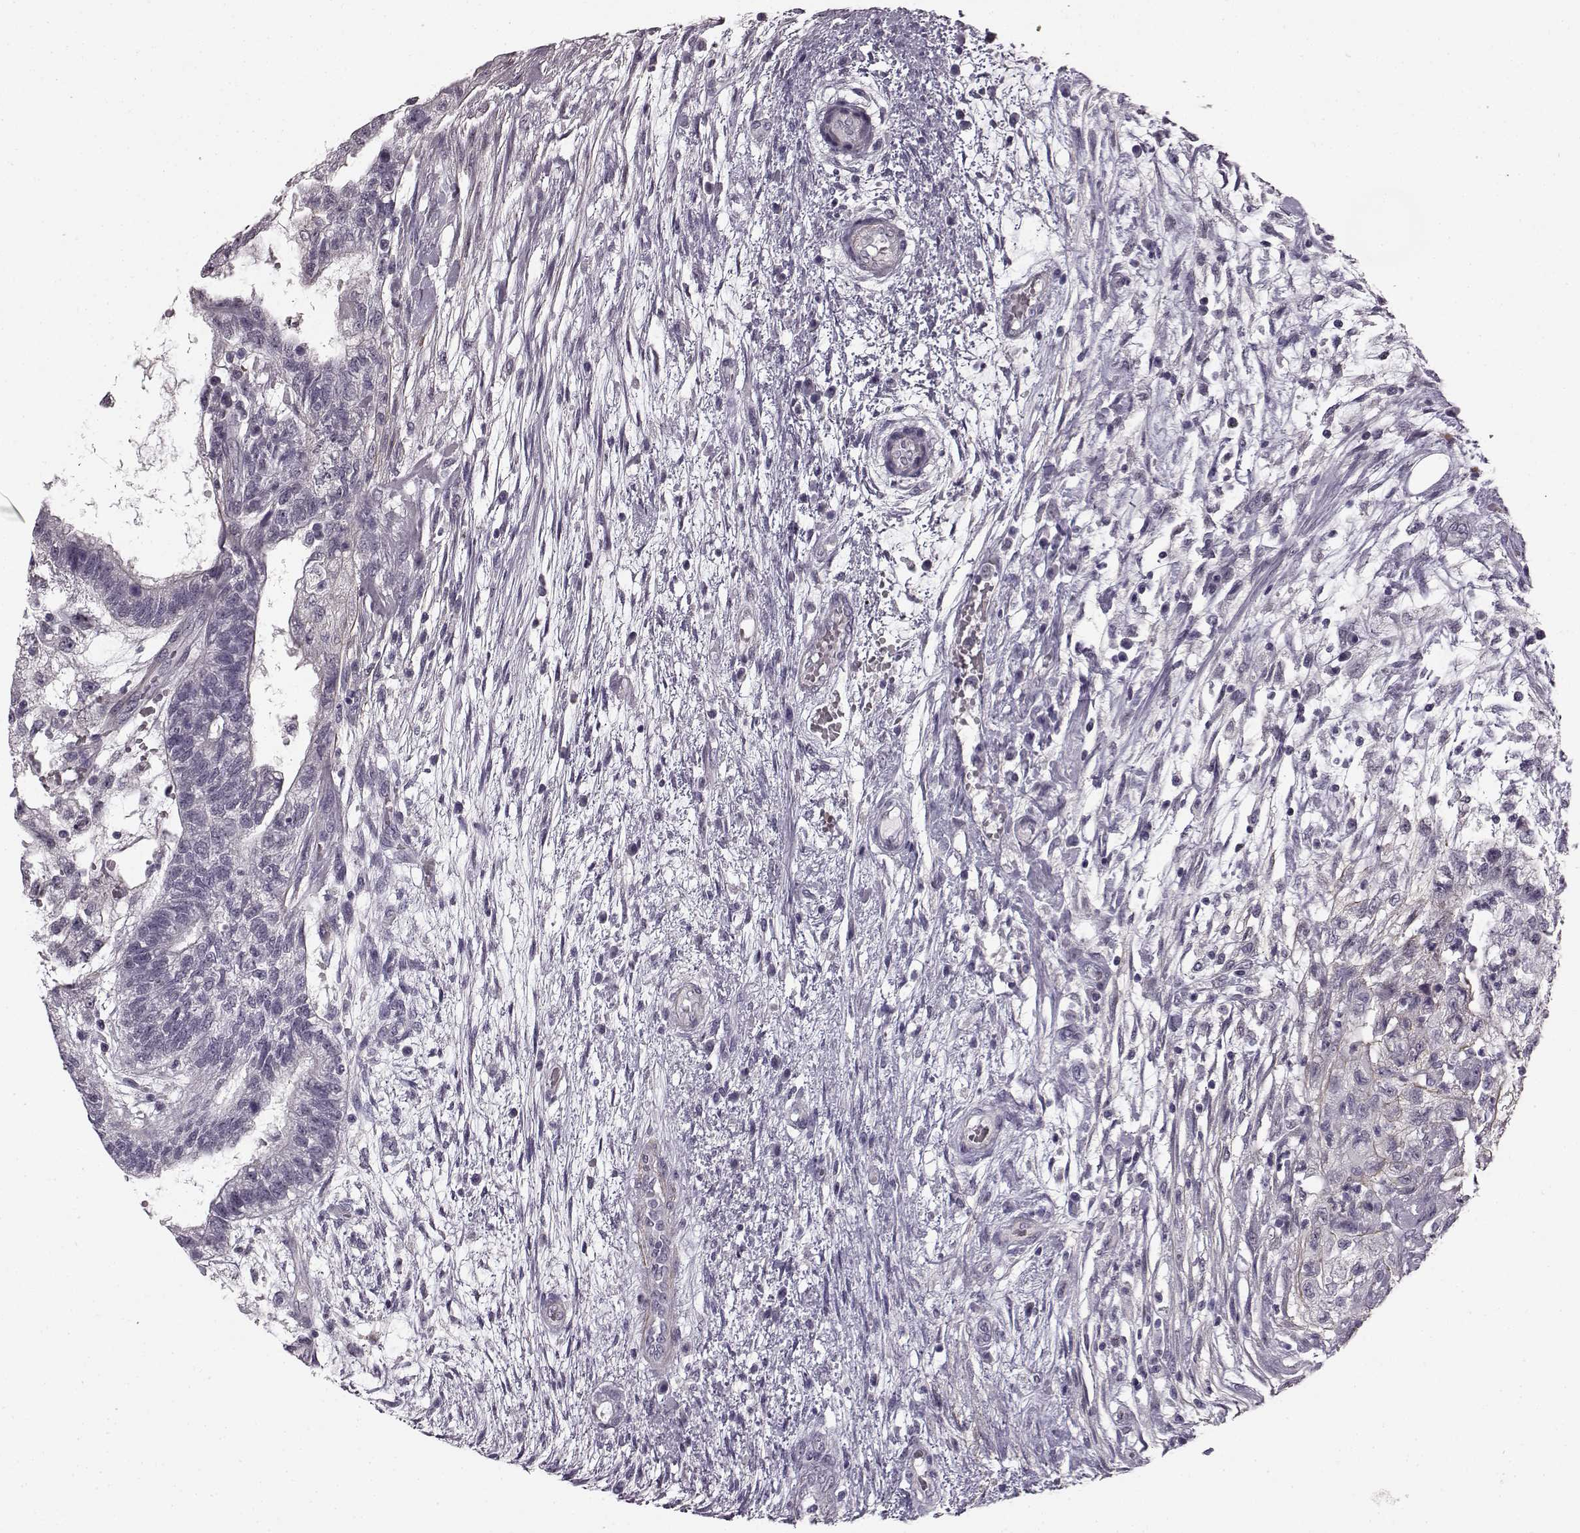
{"staining": {"intensity": "negative", "quantity": "none", "location": "none"}, "tissue": "testis cancer", "cell_type": "Tumor cells", "image_type": "cancer", "snomed": [{"axis": "morphology", "description": "Normal tissue, NOS"}, {"axis": "morphology", "description": "Carcinoma, Embryonal, NOS"}, {"axis": "topography", "description": "Testis"}, {"axis": "topography", "description": "Epididymis"}], "caption": "Tumor cells show no significant protein expression in testis cancer.", "gene": "SLCO3A1", "patient": {"sex": "male", "age": 32}}